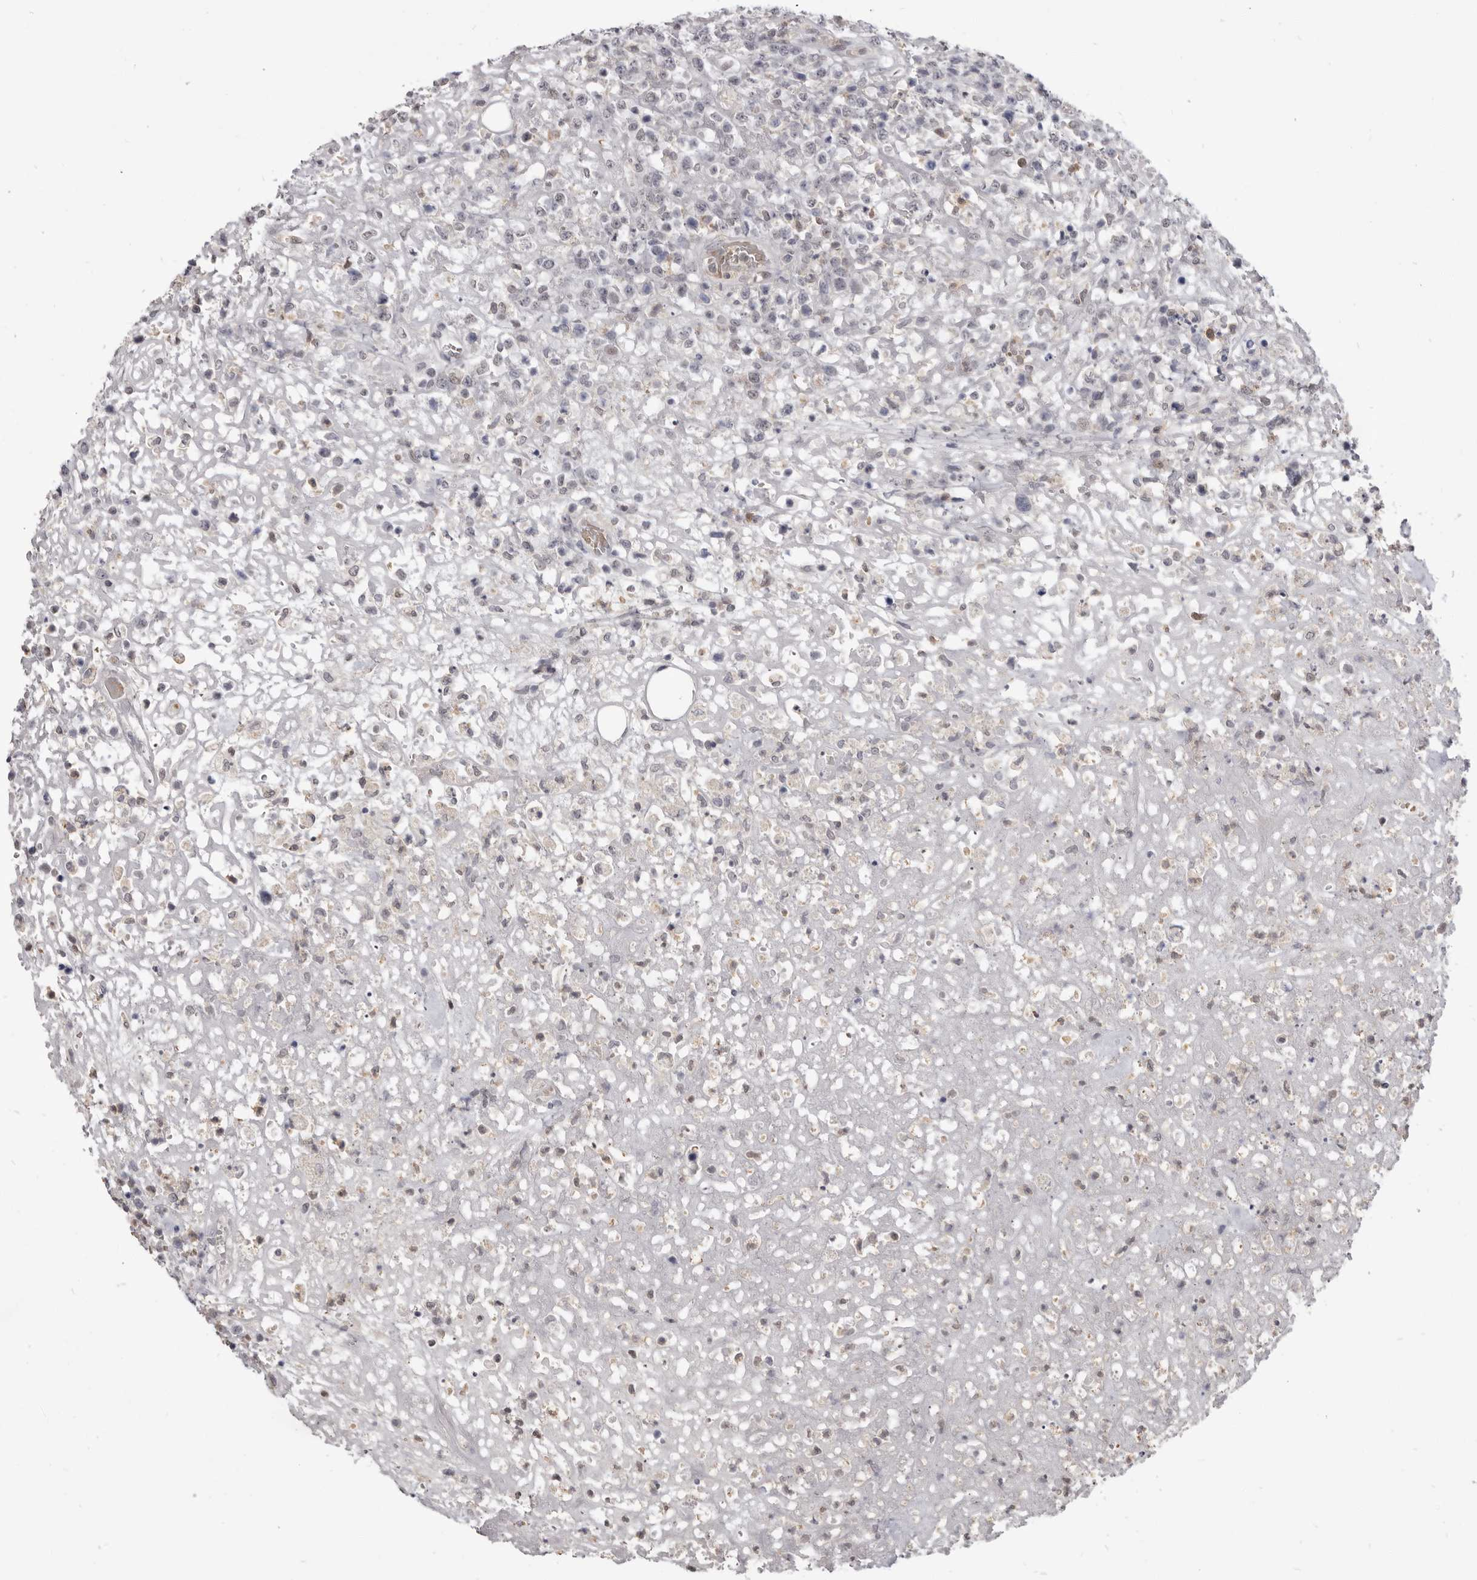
{"staining": {"intensity": "weak", "quantity": "<25%", "location": "nuclear"}, "tissue": "lymphoma", "cell_type": "Tumor cells", "image_type": "cancer", "snomed": [{"axis": "morphology", "description": "Malignant lymphoma, non-Hodgkin's type, High grade"}, {"axis": "topography", "description": "Colon"}], "caption": "A high-resolution histopathology image shows IHC staining of malignant lymphoma, non-Hodgkin's type (high-grade), which demonstrates no significant staining in tumor cells.", "gene": "CGN", "patient": {"sex": "female", "age": 53}}